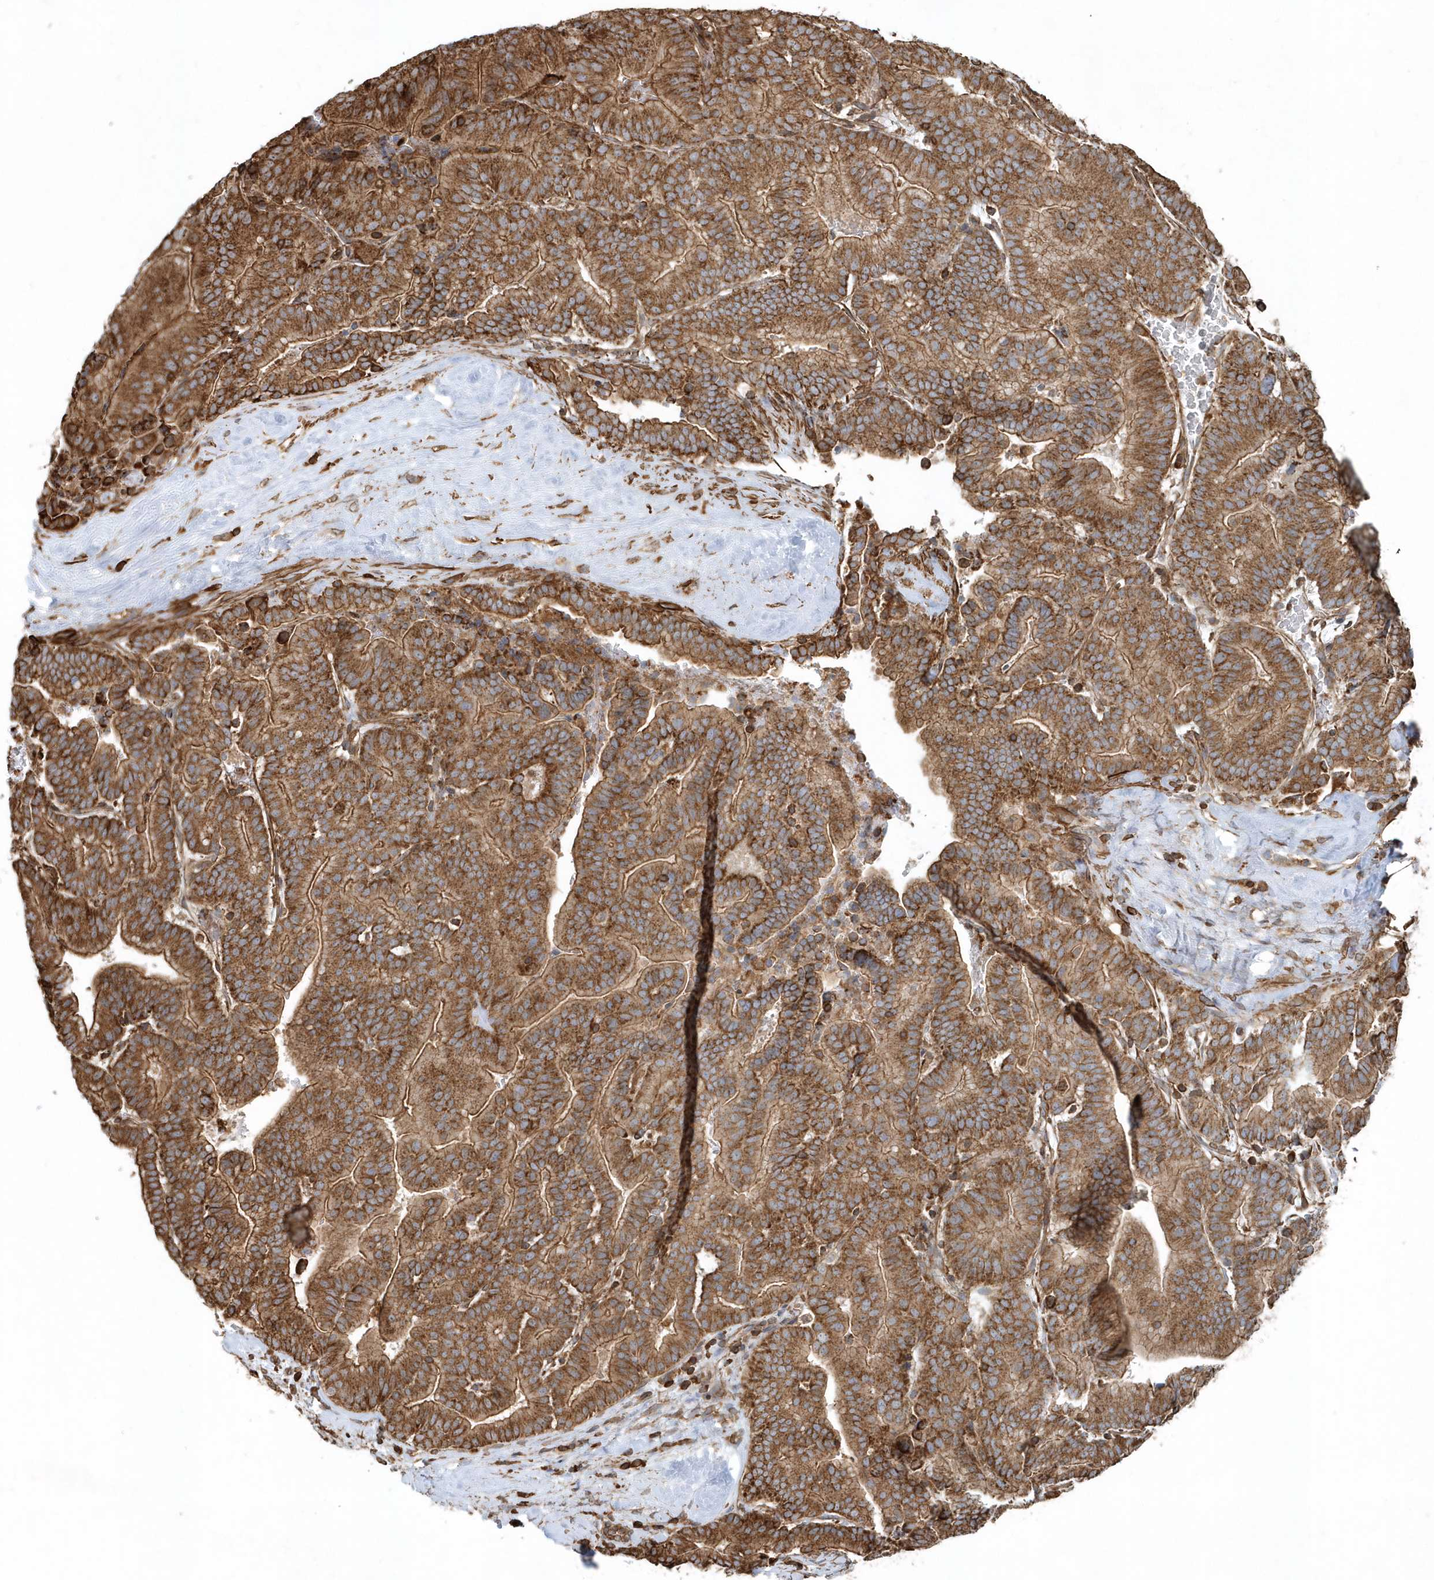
{"staining": {"intensity": "moderate", "quantity": ">75%", "location": "cytoplasmic/membranous"}, "tissue": "liver cancer", "cell_type": "Tumor cells", "image_type": "cancer", "snomed": [{"axis": "morphology", "description": "Cholangiocarcinoma"}, {"axis": "topography", "description": "Liver"}], "caption": "Immunohistochemical staining of human liver cholangiocarcinoma shows moderate cytoplasmic/membranous protein positivity in approximately >75% of tumor cells.", "gene": "MMUT", "patient": {"sex": "female", "age": 75}}